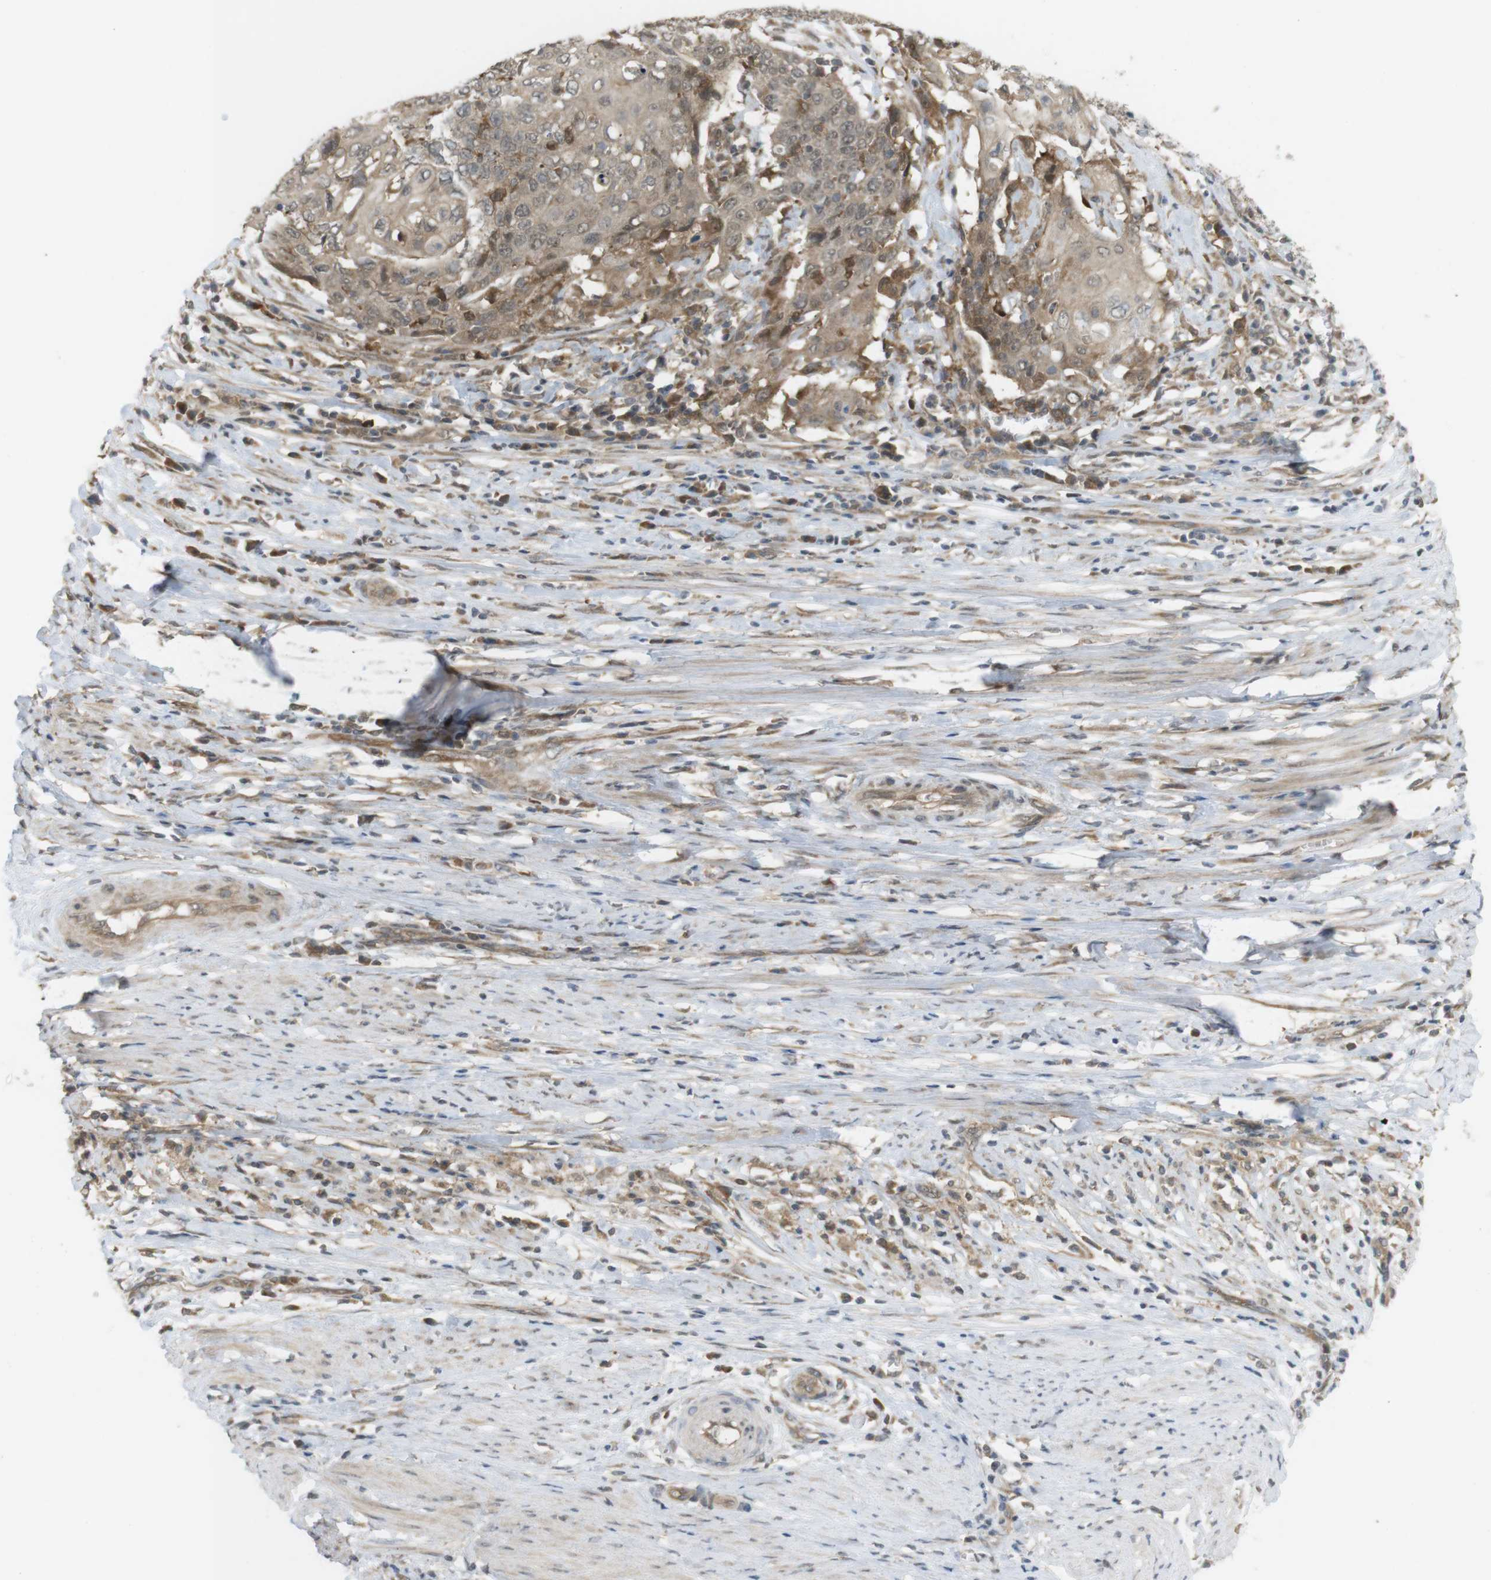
{"staining": {"intensity": "weak", "quantity": ">75%", "location": "cytoplasmic/membranous"}, "tissue": "cervical cancer", "cell_type": "Tumor cells", "image_type": "cancer", "snomed": [{"axis": "morphology", "description": "Squamous cell carcinoma, NOS"}, {"axis": "topography", "description": "Cervix"}], "caption": "Immunohistochemistry (IHC) of cervical cancer reveals low levels of weak cytoplasmic/membranous expression in about >75% of tumor cells. The staining was performed using DAB (3,3'-diaminobenzidine) to visualize the protein expression in brown, while the nuclei were stained in blue with hematoxylin (Magnification: 20x).", "gene": "RNF130", "patient": {"sex": "female", "age": 39}}